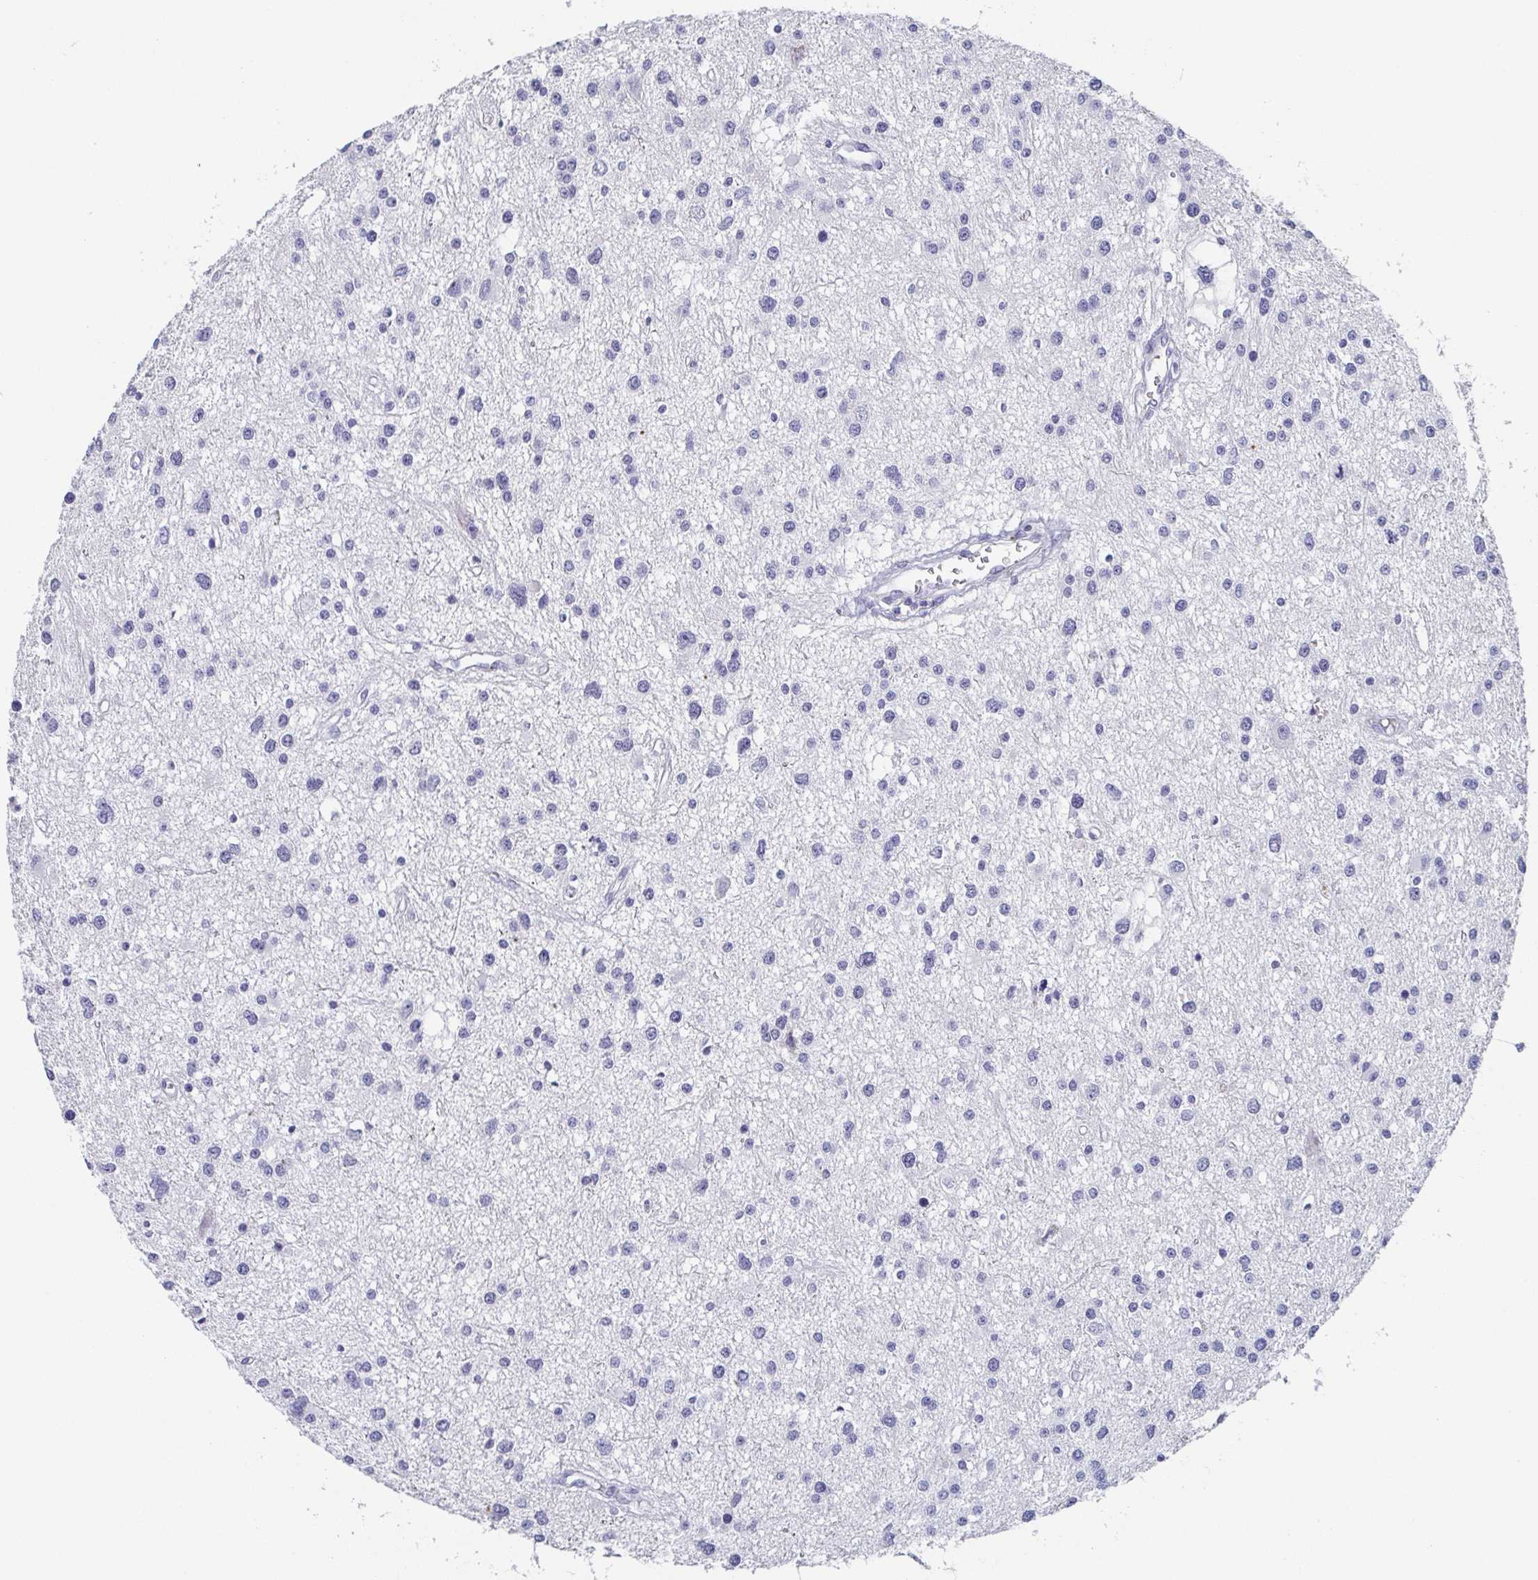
{"staining": {"intensity": "negative", "quantity": "none", "location": "none"}, "tissue": "glioma", "cell_type": "Tumor cells", "image_type": "cancer", "snomed": [{"axis": "morphology", "description": "Glioma, malignant, High grade"}, {"axis": "topography", "description": "Brain"}], "caption": "Tumor cells show no significant staining in glioma.", "gene": "ITLN1", "patient": {"sex": "male", "age": 54}}